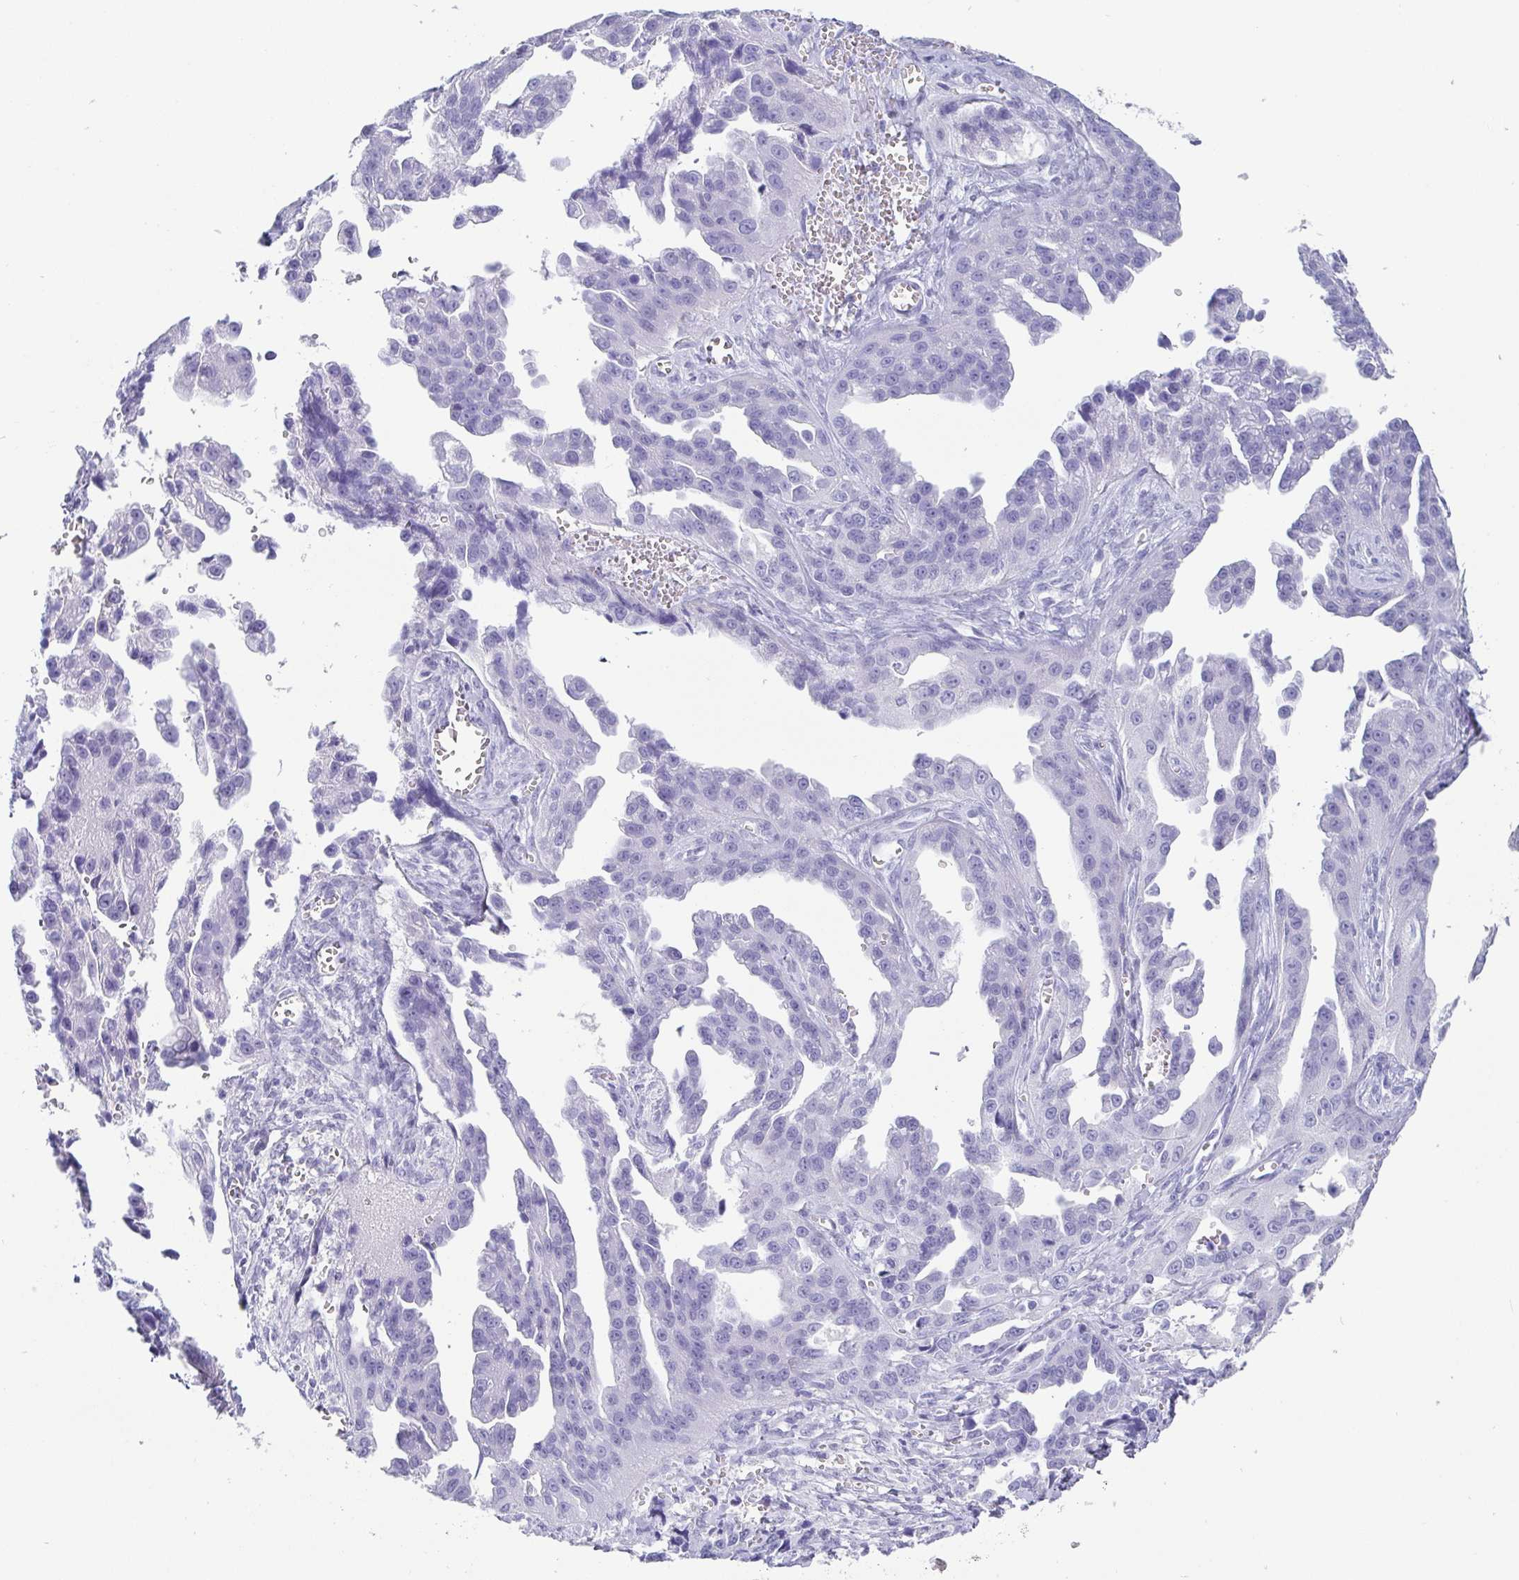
{"staining": {"intensity": "negative", "quantity": "none", "location": "none"}, "tissue": "ovarian cancer", "cell_type": "Tumor cells", "image_type": "cancer", "snomed": [{"axis": "morphology", "description": "Cystadenocarcinoma, serous, NOS"}, {"axis": "topography", "description": "Ovary"}], "caption": "Tumor cells are negative for protein expression in human ovarian cancer.", "gene": "SCGN", "patient": {"sex": "female", "age": 75}}